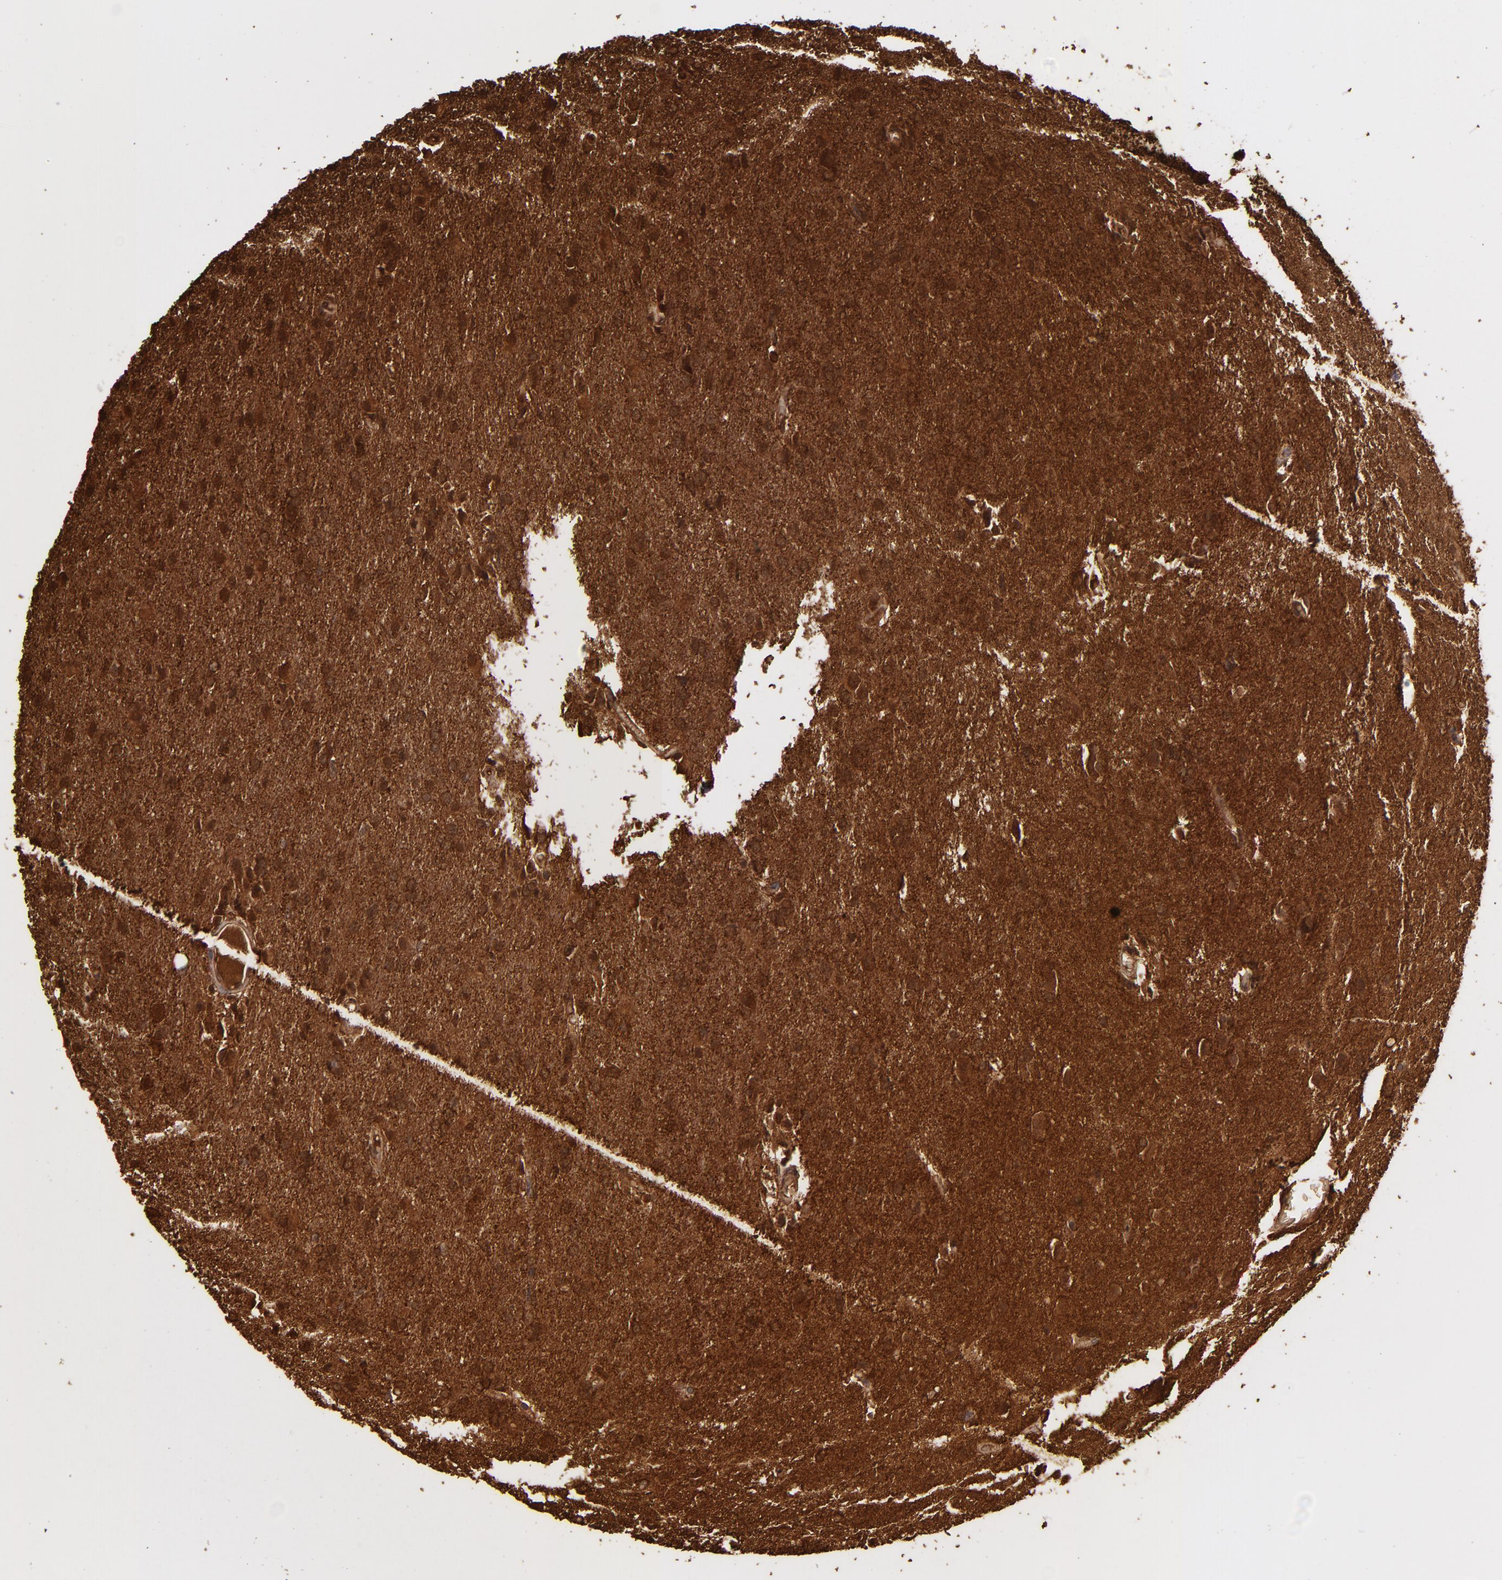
{"staining": {"intensity": "negative", "quantity": "none", "location": "none"}, "tissue": "glioma", "cell_type": "Tumor cells", "image_type": "cancer", "snomed": [{"axis": "morphology", "description": "Glioma, malignant, High grade"}, {"axis": "topography", "description": "Brain"}], "caption": "IHC photomicrograph of neoplastic tissue: malignant glioma (high-grade) stained with DAB (3,3'-diaminobenzidine) shows no significant protein positivity in tumor cells. (Immunohistochemistry (ihc), brightfield microscopy, high magnification).", "gene": "SNCB", "patient": {"sex": "male", "age": 68}}